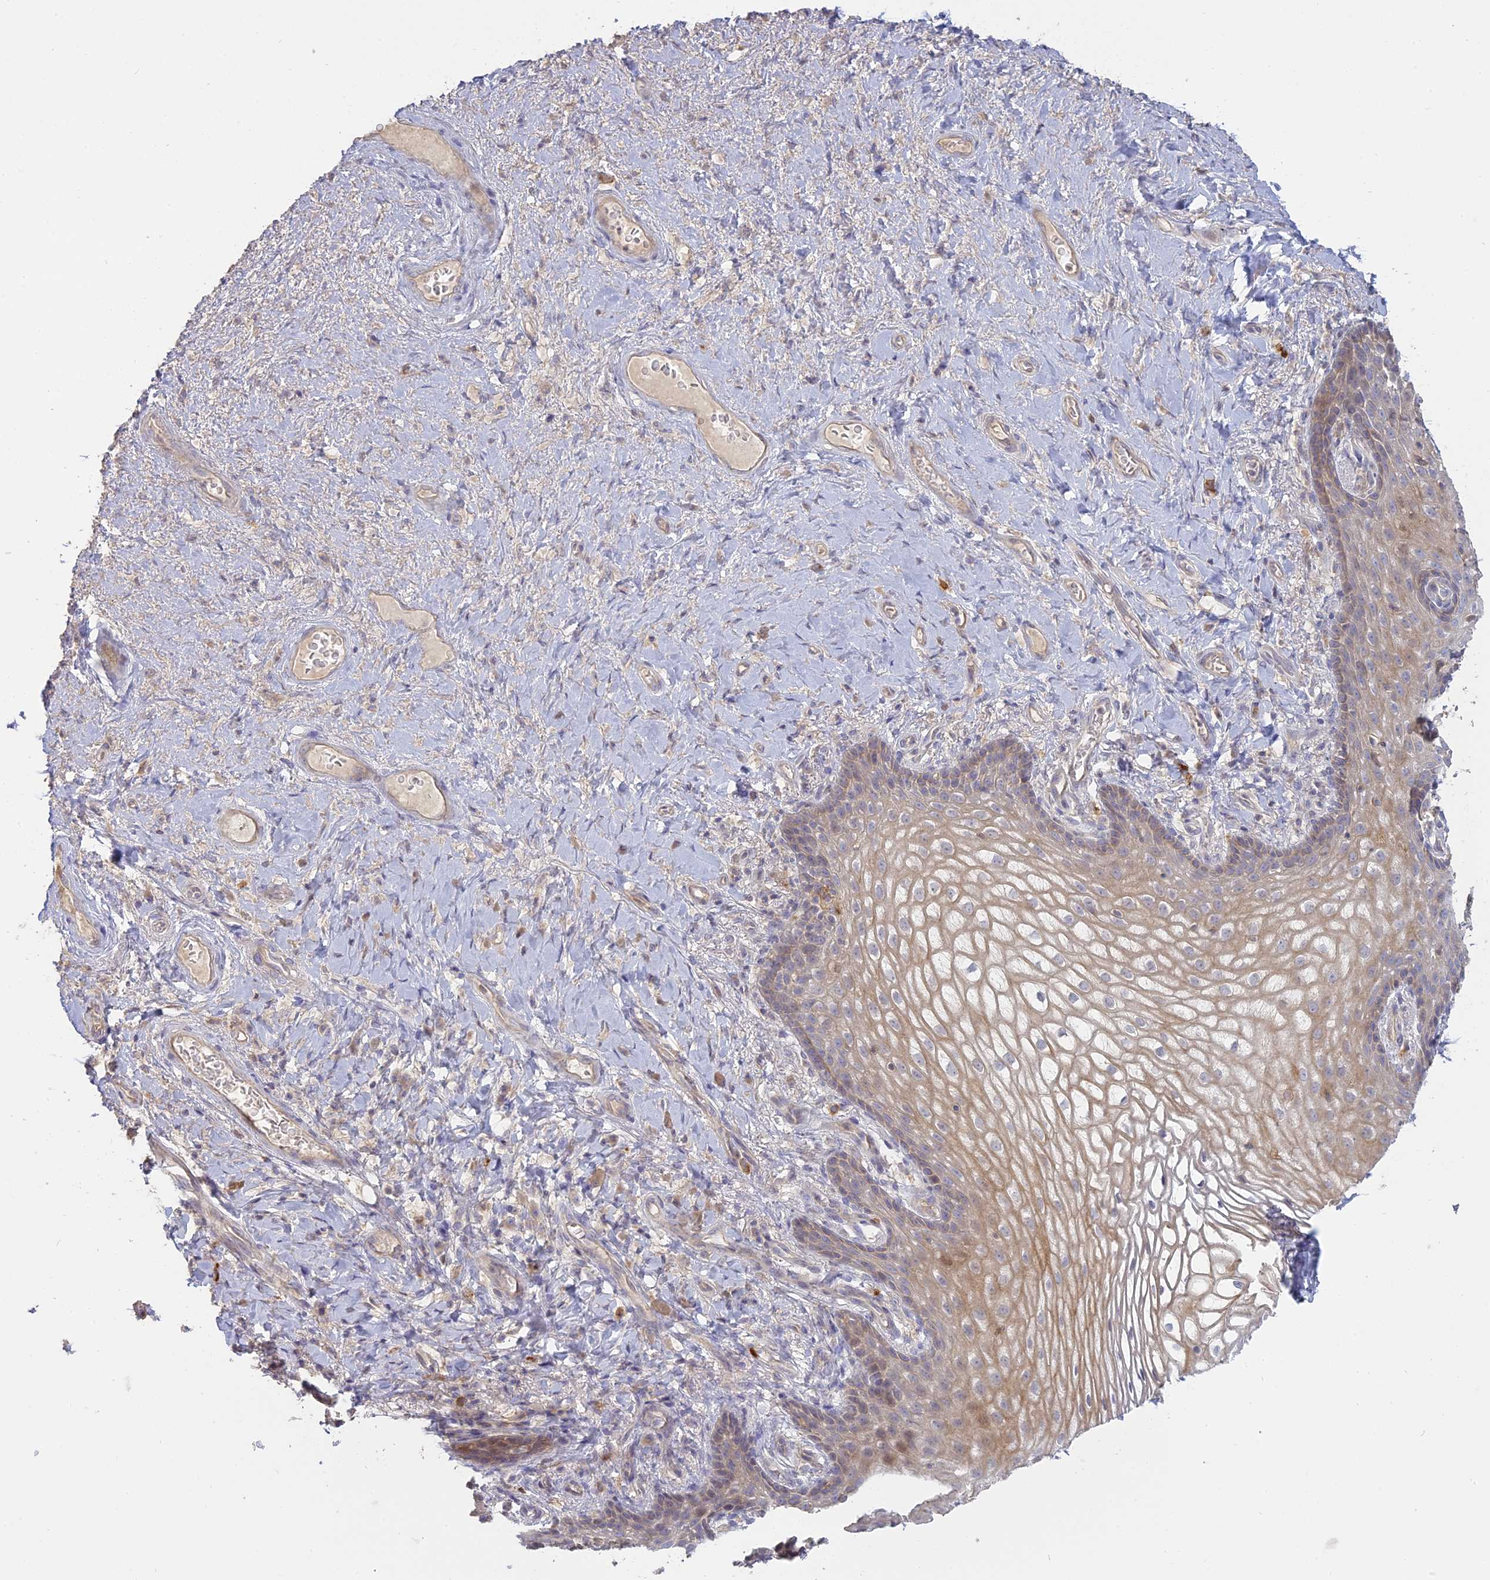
{"staining": {"intensity": "weak", "quantity": ">75%", "location": "cytoplasmic/membranous"}, "tissue": "vagina", "cell_type": "Squamous epithelial cells", "image_type": "normal", "snomed": [{"axis": "morphology", "description": "Normal tissue, NOS"}, {"axis": "topography", "description": "Vagina"}], "caption": "Immunohistochemical staining of normal vagina reveals low levels of weak cytoplasmic/membranous staining in about >75% of squamous epithelial cells. The staining was performed using DAB to visualize the protein expression in brown, while the nuclei were stained in blue with hematoxylin (Magnification: 20x).", "gene": "SFT2D2", "patient": {"sex": "female", "age": 60}}